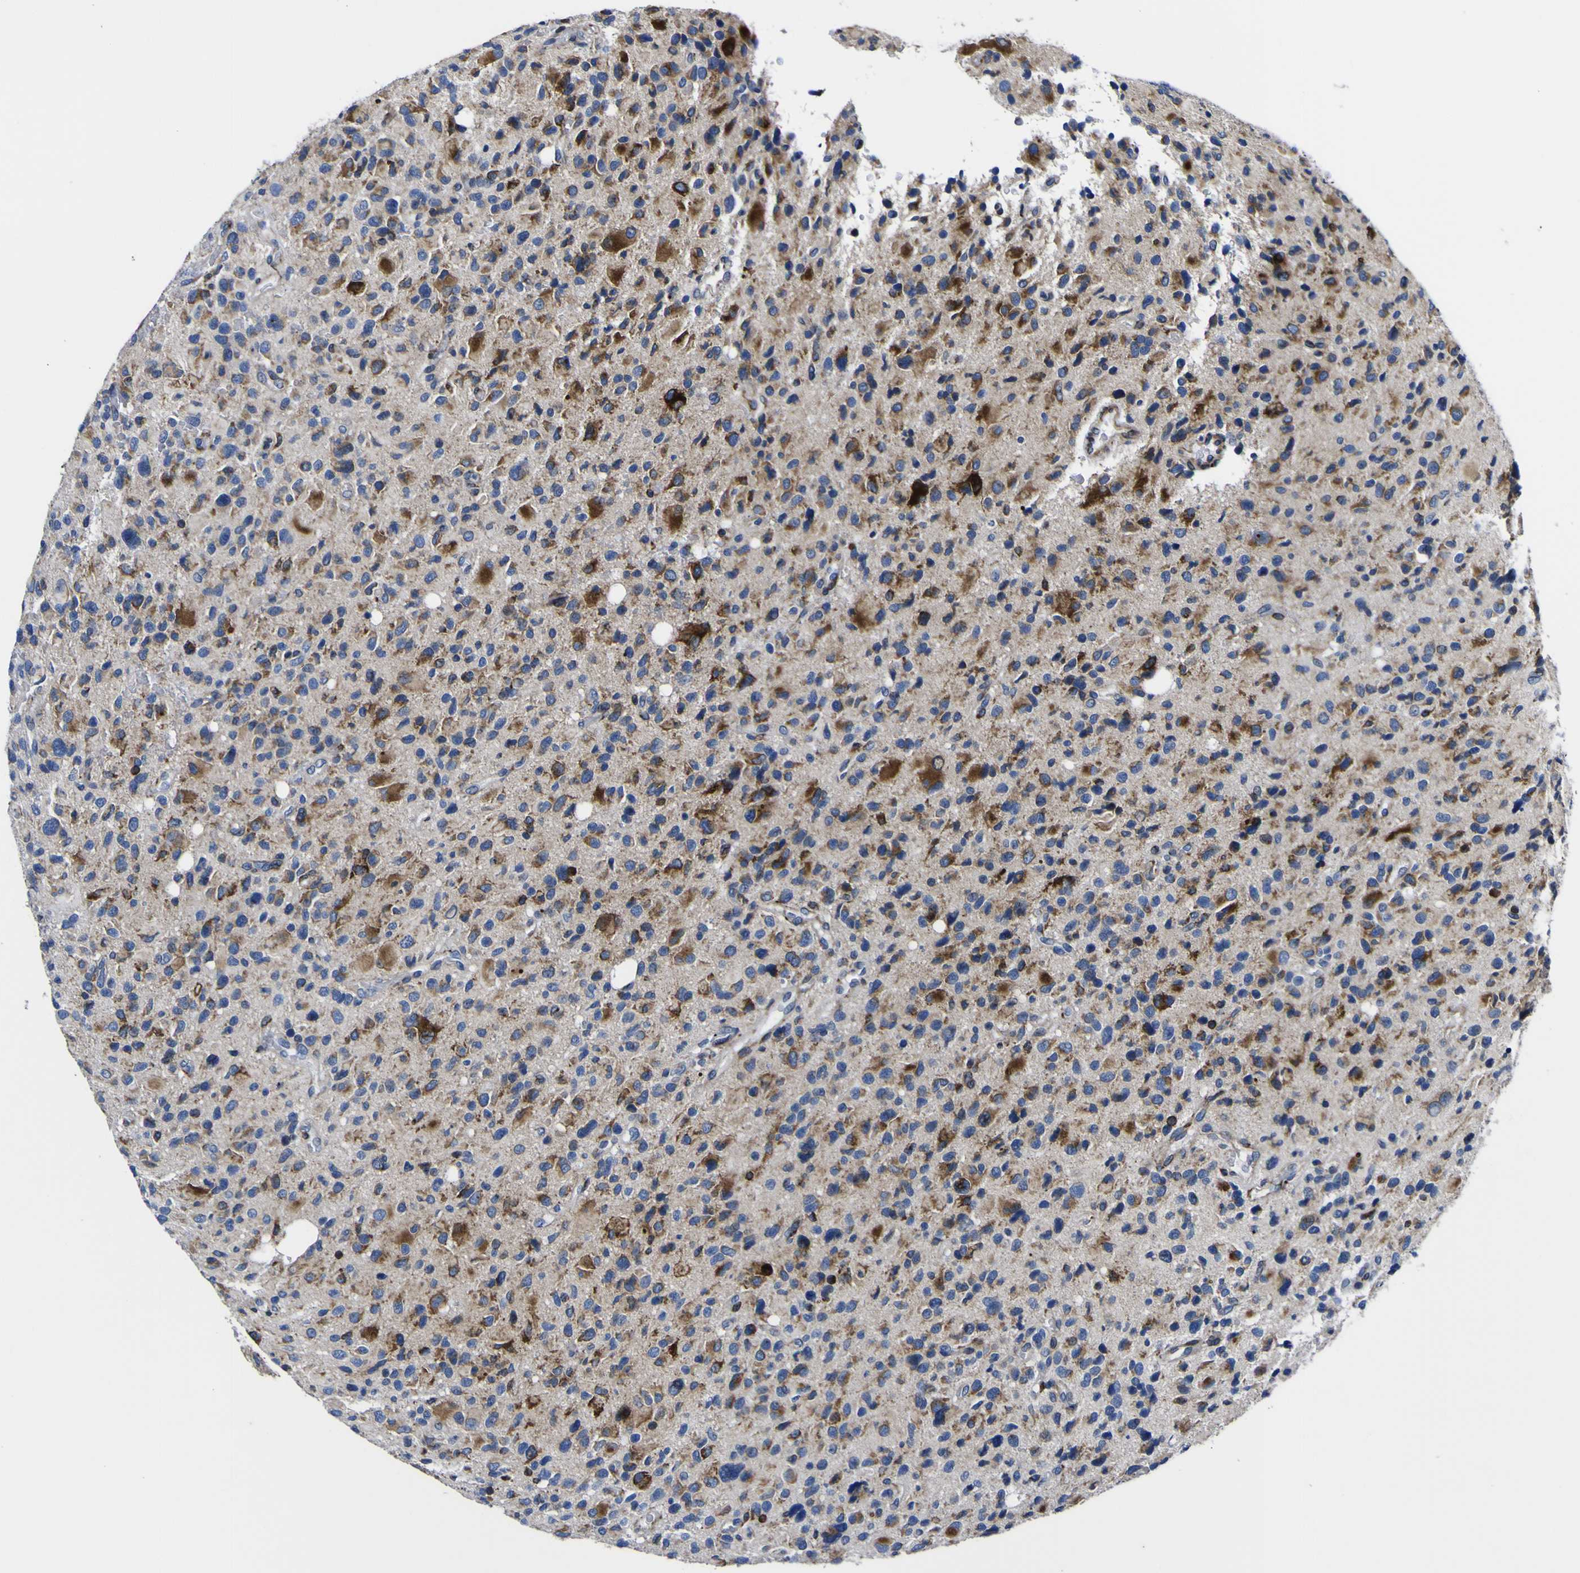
{"staining": {"intensity": "strong", "quantity": "25%-75%", "location": "cytoplasmic/membranous"}, "tissue": "glioma", "cell_type": "Tumor cells", "image_type": "cancer", "snomed": [{"axis": "morphology", "description": "Glioma, malignant, High grade"}, {"axis": "topography", "description": "Brain"}], "caption": "Immunohistochemical staining of human glioma shows strong cytoplasmic/membranous protein expression in approximately 25%-75% of tumor cells.", "gene": "SCD", "patient": {"sex": "male", "age": 48}}